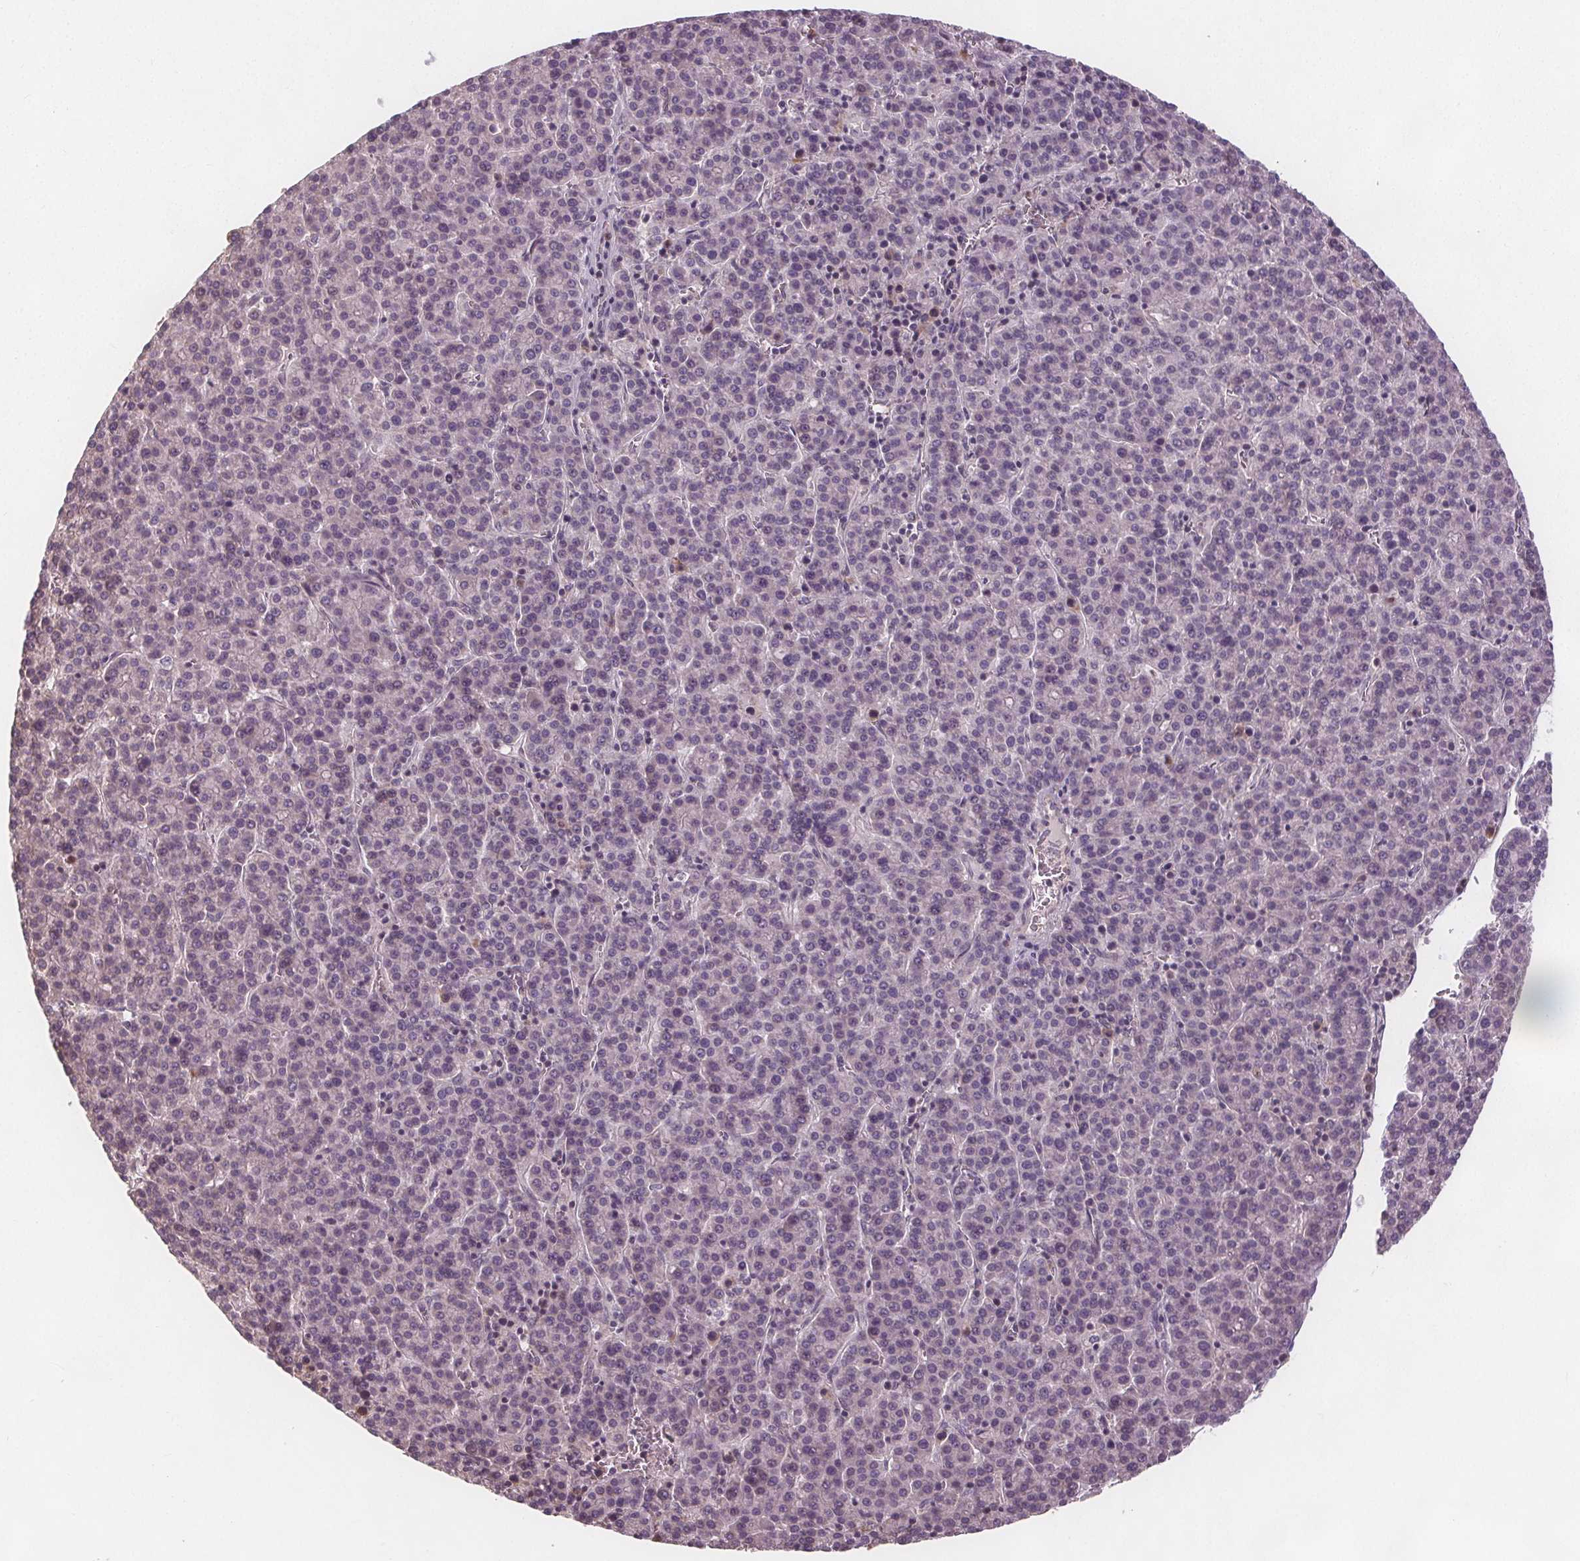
{"staining": {"intensity": "negative", "quantity": "none", "location": "none"}, "tissue": "liver cancer", "cell_type": "Tumor cells", "image_type": "cancer", "snomed": [{"axis": "morphology", "description": "Carcinoma, Hepatocellular, NOS"}, {"axis": "topography", "description": "Liver"}], "caption": "Tumor cells show no significant protein expression in hepatocellular carcinoma (liver).", "gene": "TMEM80", "patient": {"sex": "female", "age": 58}}